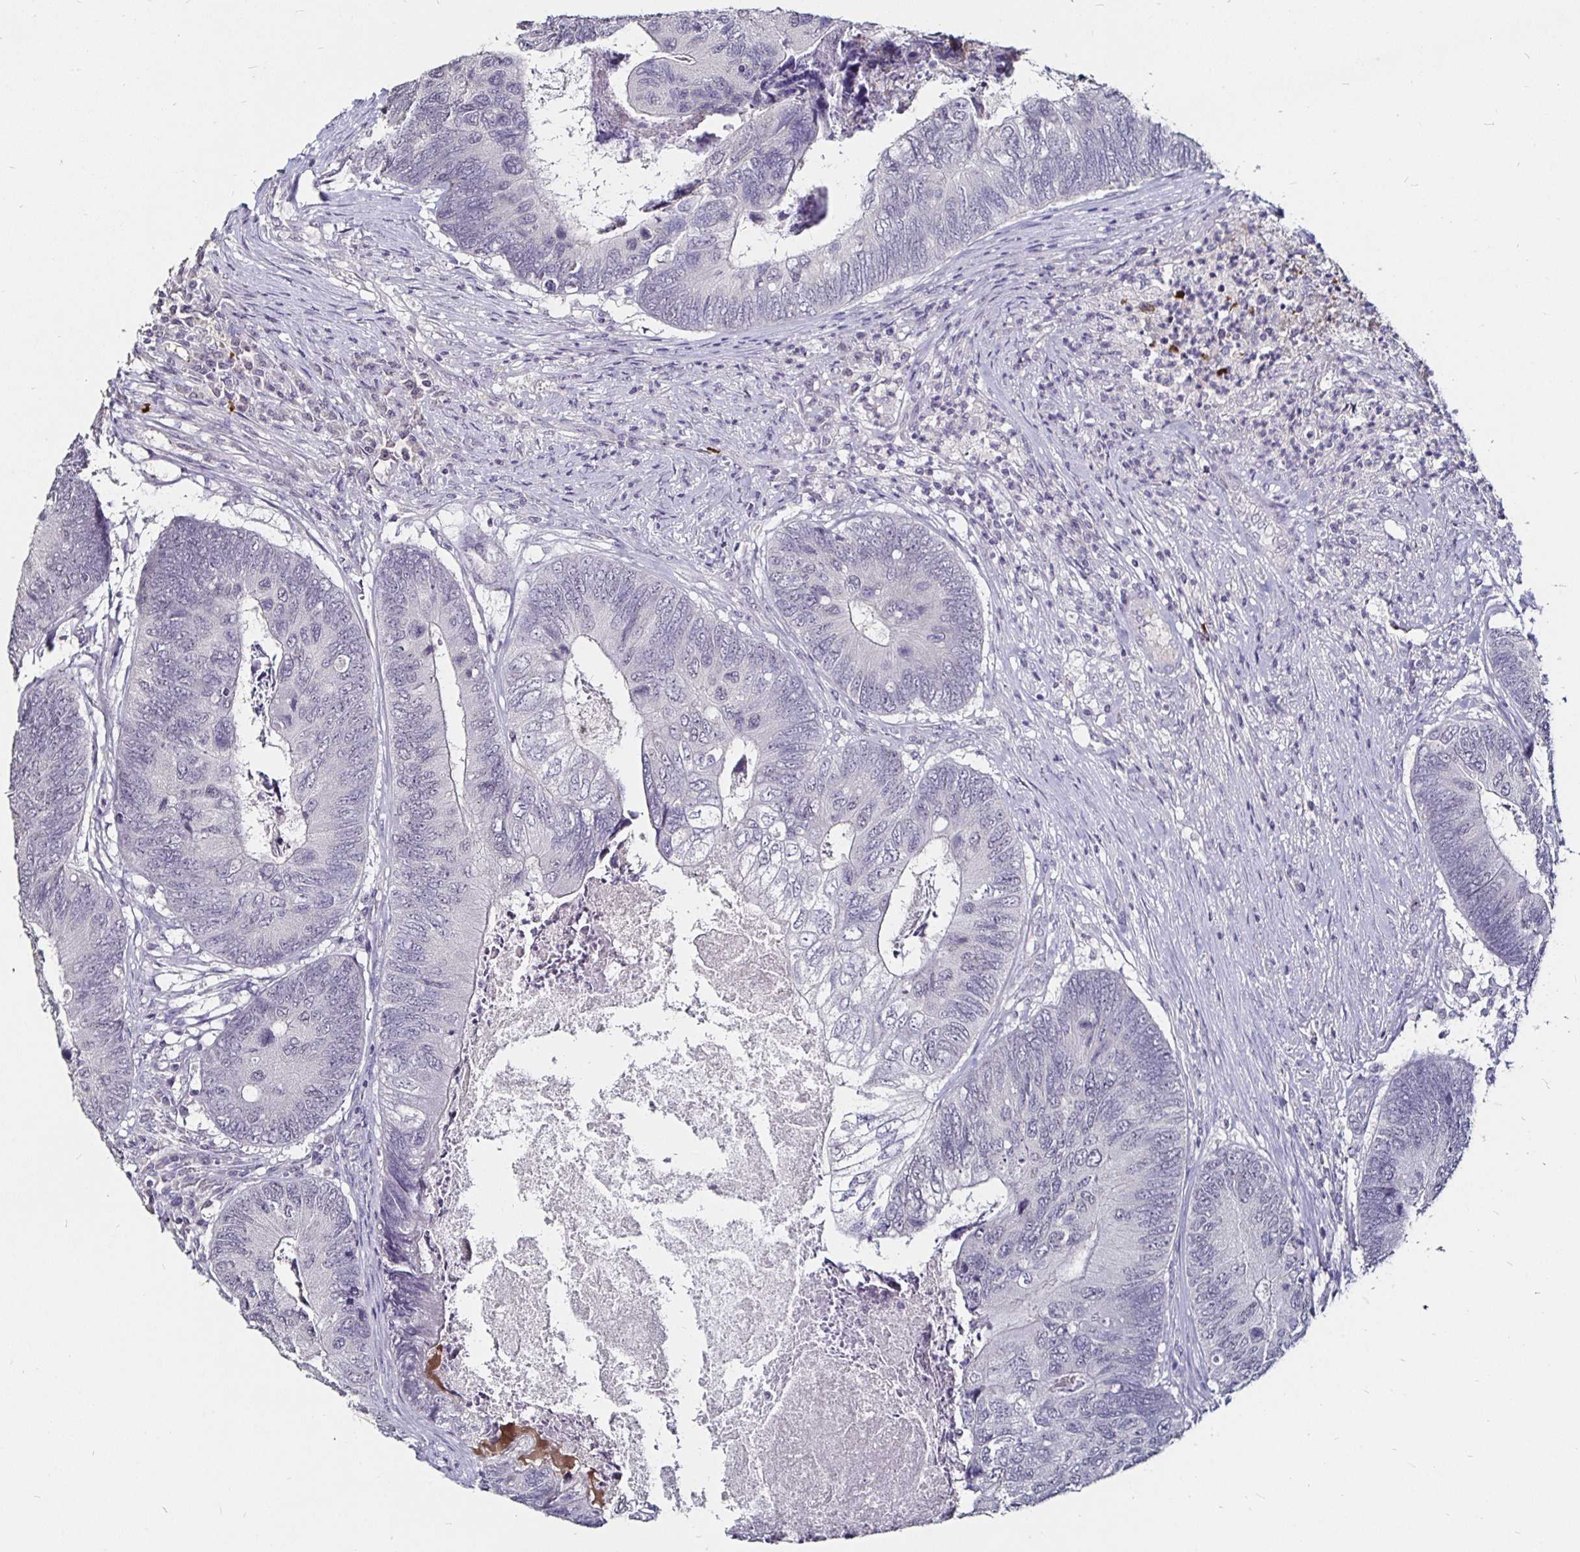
{"staining": {"intensity": "negative", "quantity": "none", "location": "none"}, "tissue": "colorectal cancer", "cell_type": "Tumor cells", "image_type": "cancer", "snomed": [{"axis": "morphology", "description": "Adenocarcinoma, NOS"}, {"axis": "topography", "description": "Colon"}], "caption": "The immunohistochemistry (IHC) micrograph has no significant positivity in tumor cells of colorectal cancer (adenocarcinoma) tissue.", "gene": "FAIM2", "patient": {"sex": "female", "age": 67}}